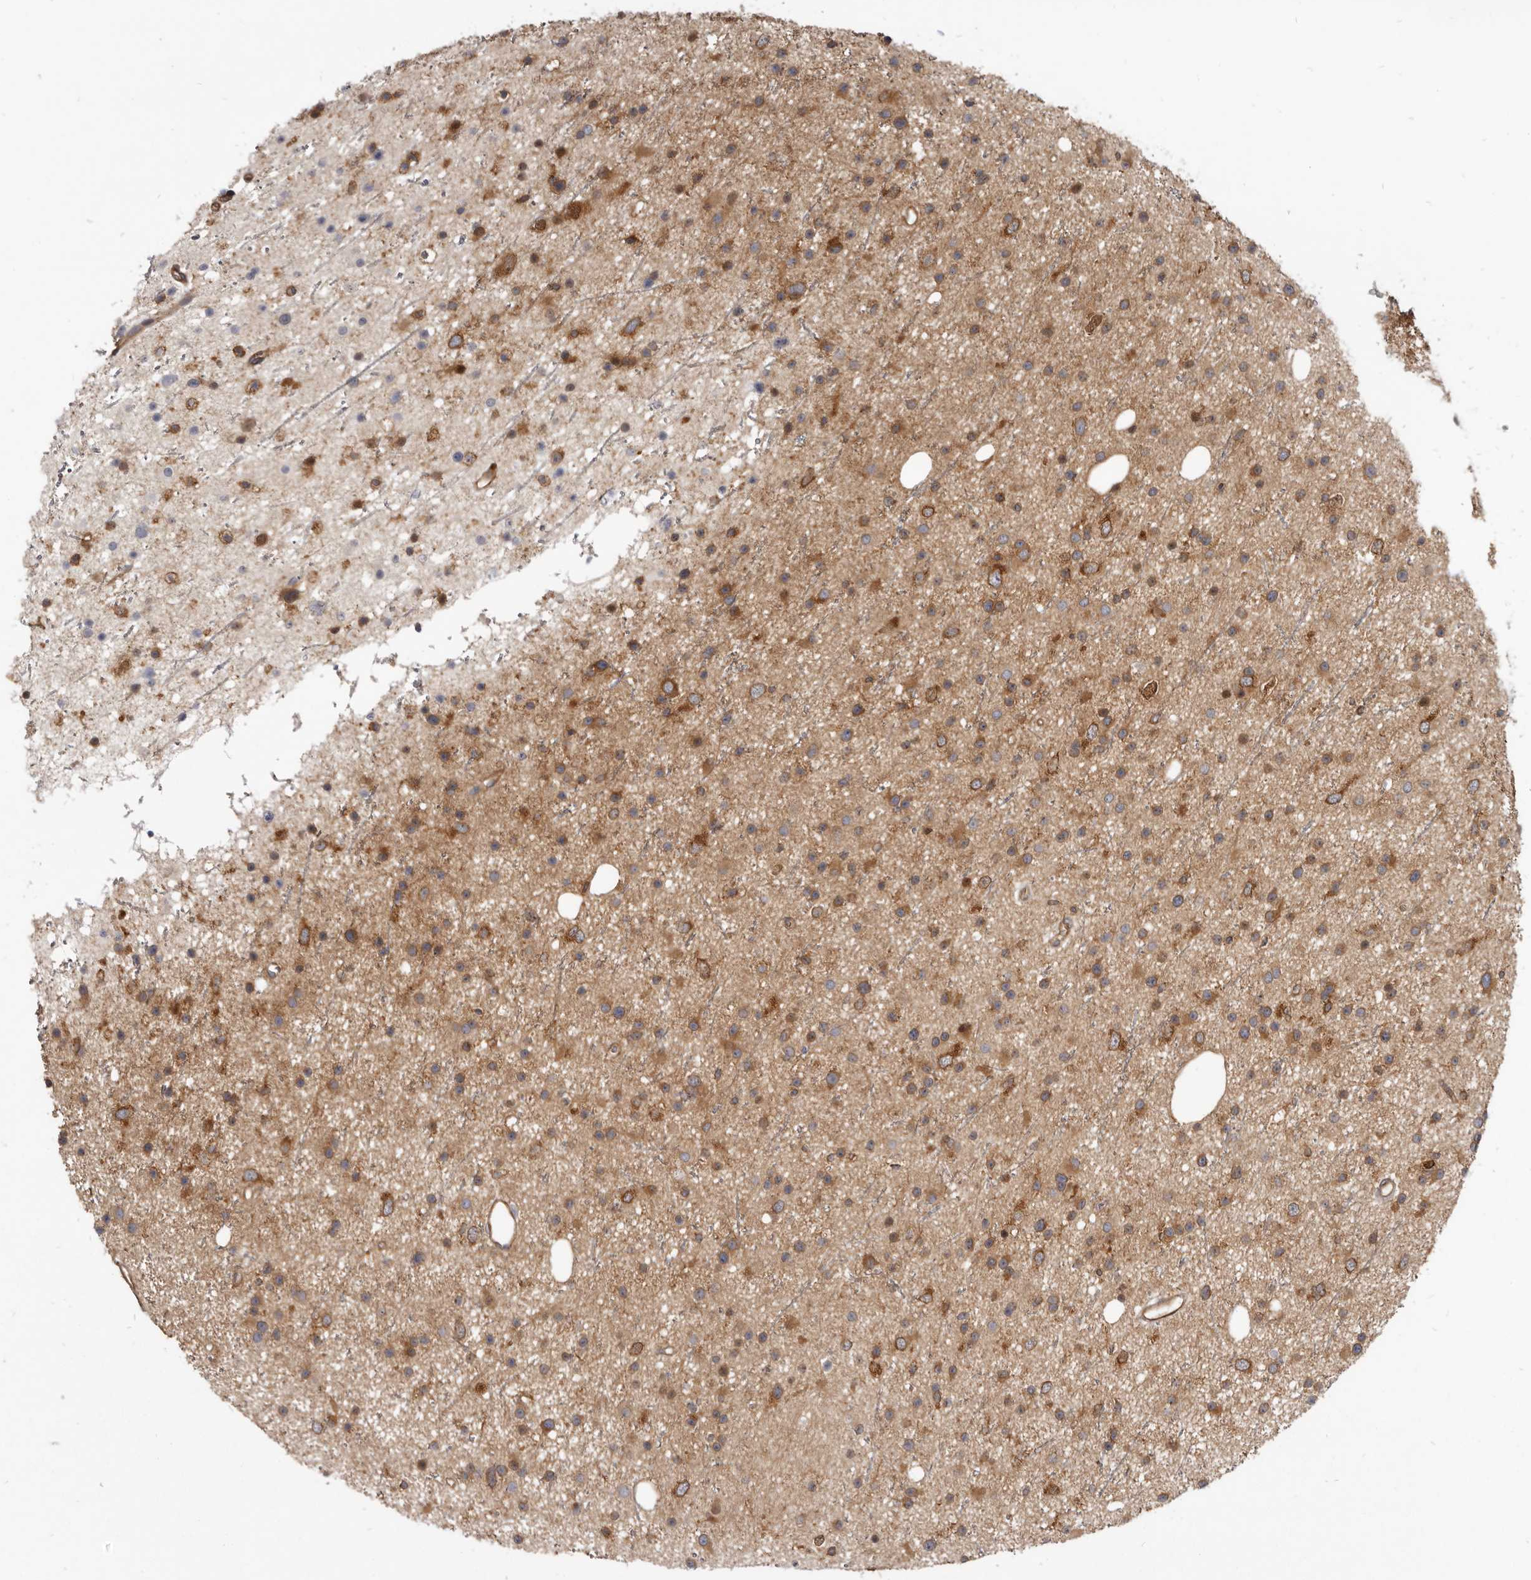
{"staining": {"intensity": "moderate", "quantity": ">75%", "location": "cytoplasmic/membranous"}, "tissue": "glioma", "cell_type": "Tumor cells", "image_type": "cancer", "snomed": [{"axis": "morphology", "description": "Glioma, malignant, Low grade"}, {"axis": "topography", "description": "Cerebral cortex"}], "caption": "Tumor cells reveal moderate cytoplasmic/membranous expression in about >75% of cells in glioma. The protein of interest is shown in brown color, while the nuclei are stained blue.", "gene": "CBL", "patient": {"sex": "female", "age": 39}}